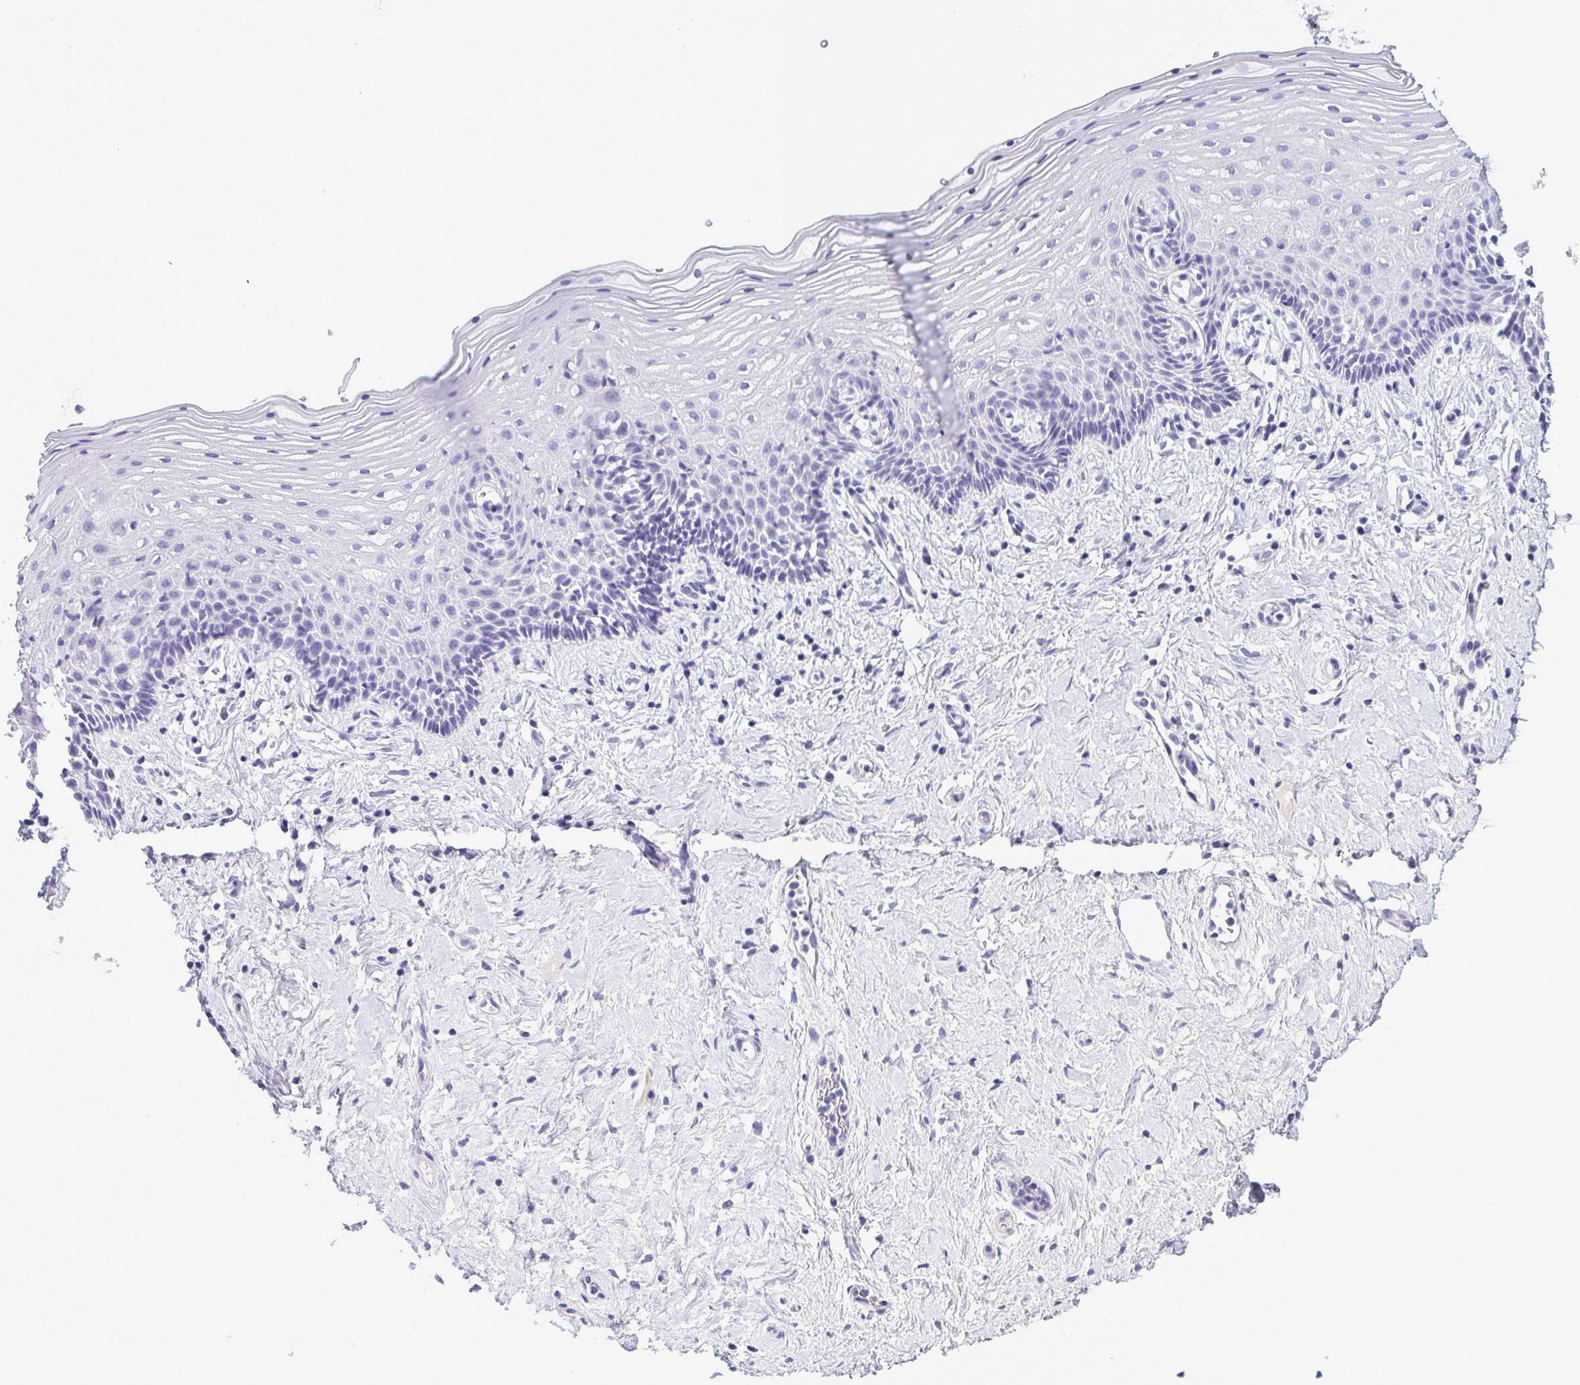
{"staining": {"intensity": "negative", "quantity": "none", "location": "none"}, "tissue": "vagina", "cell_type": "Squamous epithelial cells", "image_type": "normal", "snomed": [{"axis": "morphology", "description": "Normal tissue, NOS"}, {"axis": "topography", "description": "Vagina"}], "caption": "Immunohistochemical staining of unremarkable human vagina demonstrates no significant expression in squamous epithelial cells.", "gene": "INAFM1", "patient": {"sex": "female", "age": 42}}